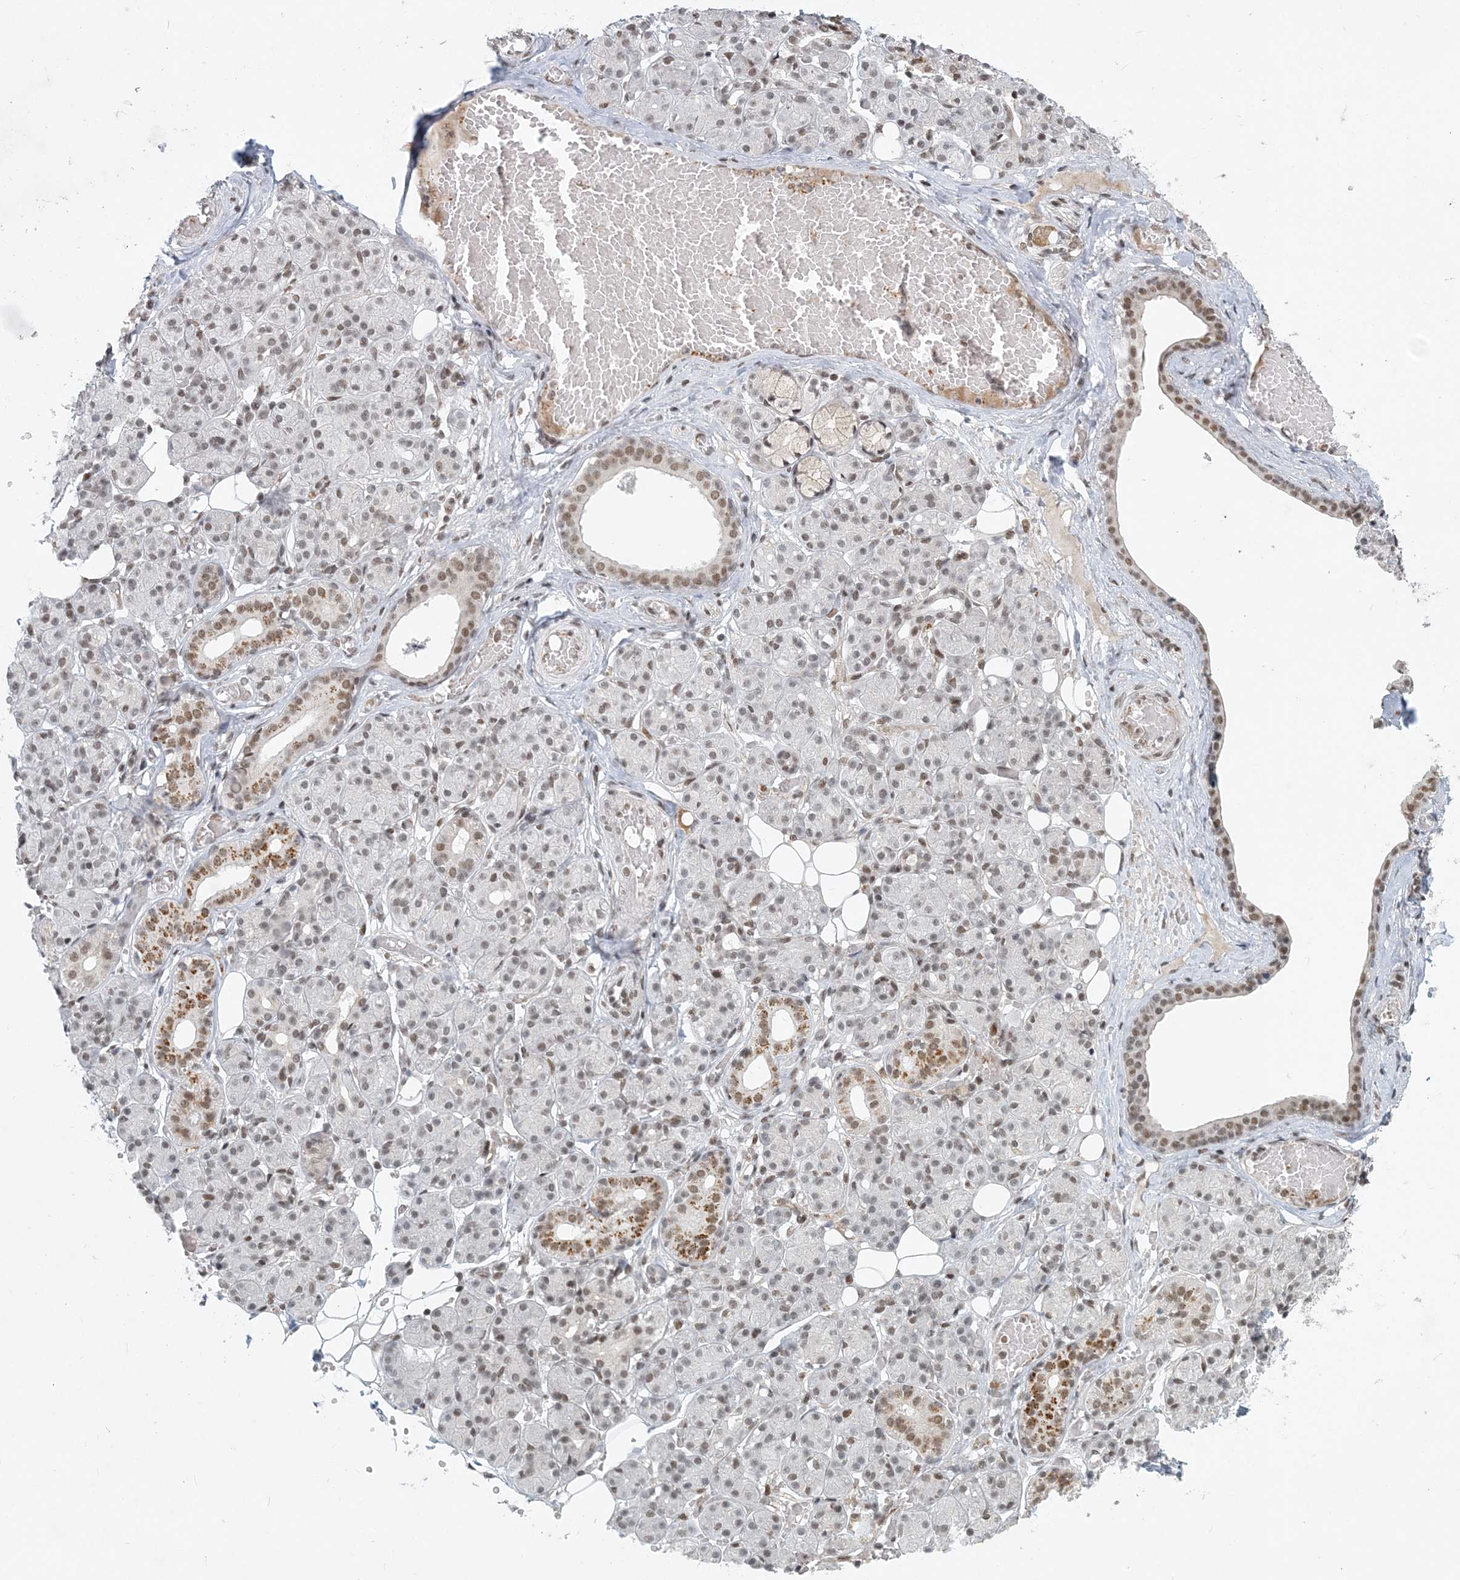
{"staining": {"intensity": "moderate", "quantity": "25%-75%", "location": "nuclear"}, "tissue": "salivary gland", "cell_type": "Glandular cells", "image_type": "normal", "snomed": [{"axis": "morphology", "description": "Normal tissue, NOS"}, {"axis": "topography", "description": "Salivary gland"}], "caption": "Protein expression analysis of benign human salivary gland reveals moderate nuclear expression in about 25%-75% of glandular cells. The staining is performed using DAB brown chromogen to label protein expression. The nuclei are counter-stained blue using hematoxylin.", "gene": "BAZ1B", "patient": {"sex": "male", "age": 63}}